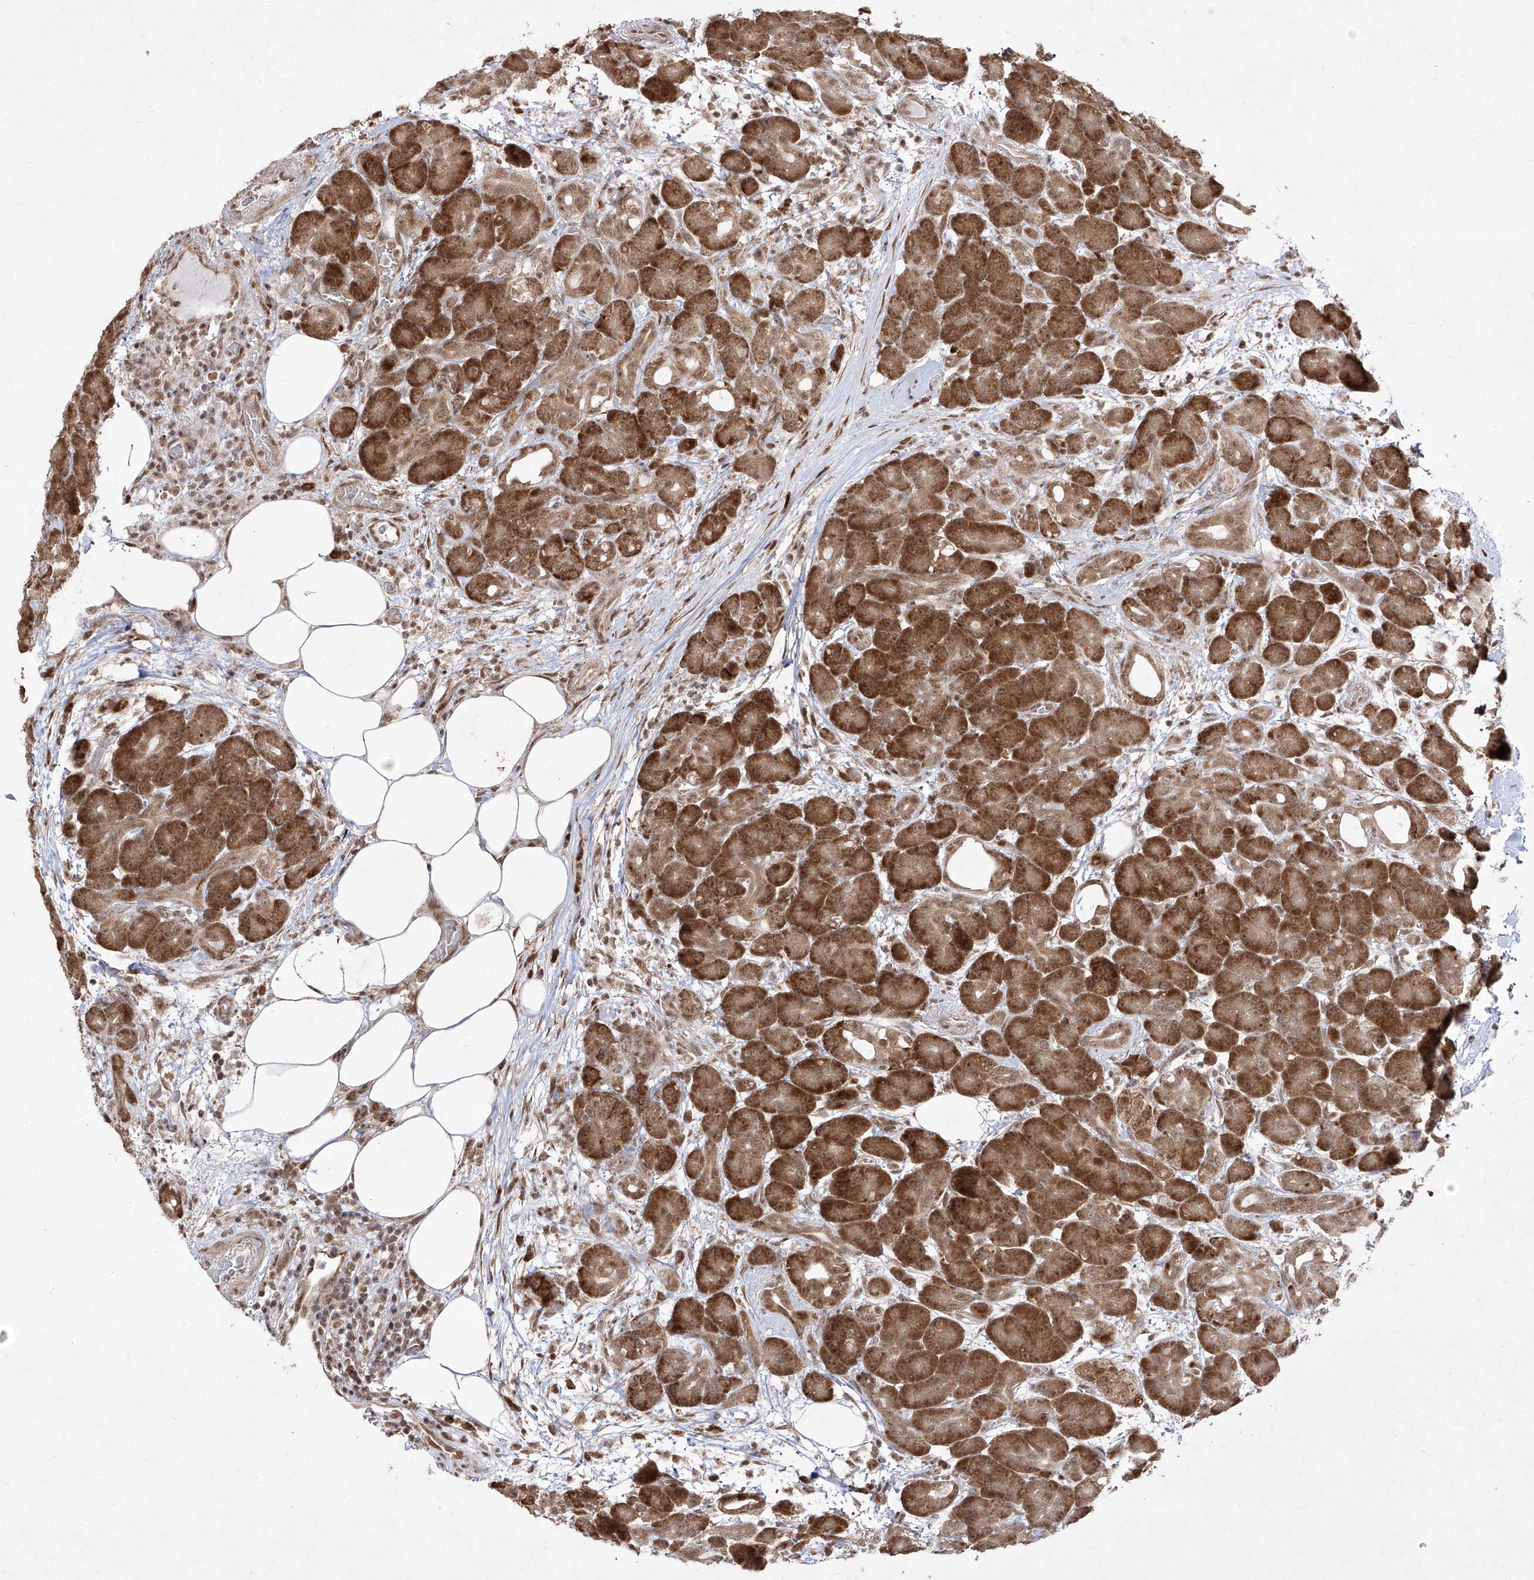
{"staining": {"intensity": "strong", "quantity": ">75%", "location": "cytoplasmic/membranous,nuclear"}, "tissue": "pancreas", "cell_type": "Exocrine glandular cells", "image_type": "normal", "snomed": [{"axis": "morphology", "description": "Normal tissue, NOS"}, {"axis": "topography", "description": "Pancreas"}], "caption": "Exocrine glandular cells demonstrate high levels of strong cytoplasmic/membranous,nuclear staining in approximately >75% of cells in normal human pancreas.", "gene": "SNRNP27", "patient": {"sex": "male", "age": 63}}